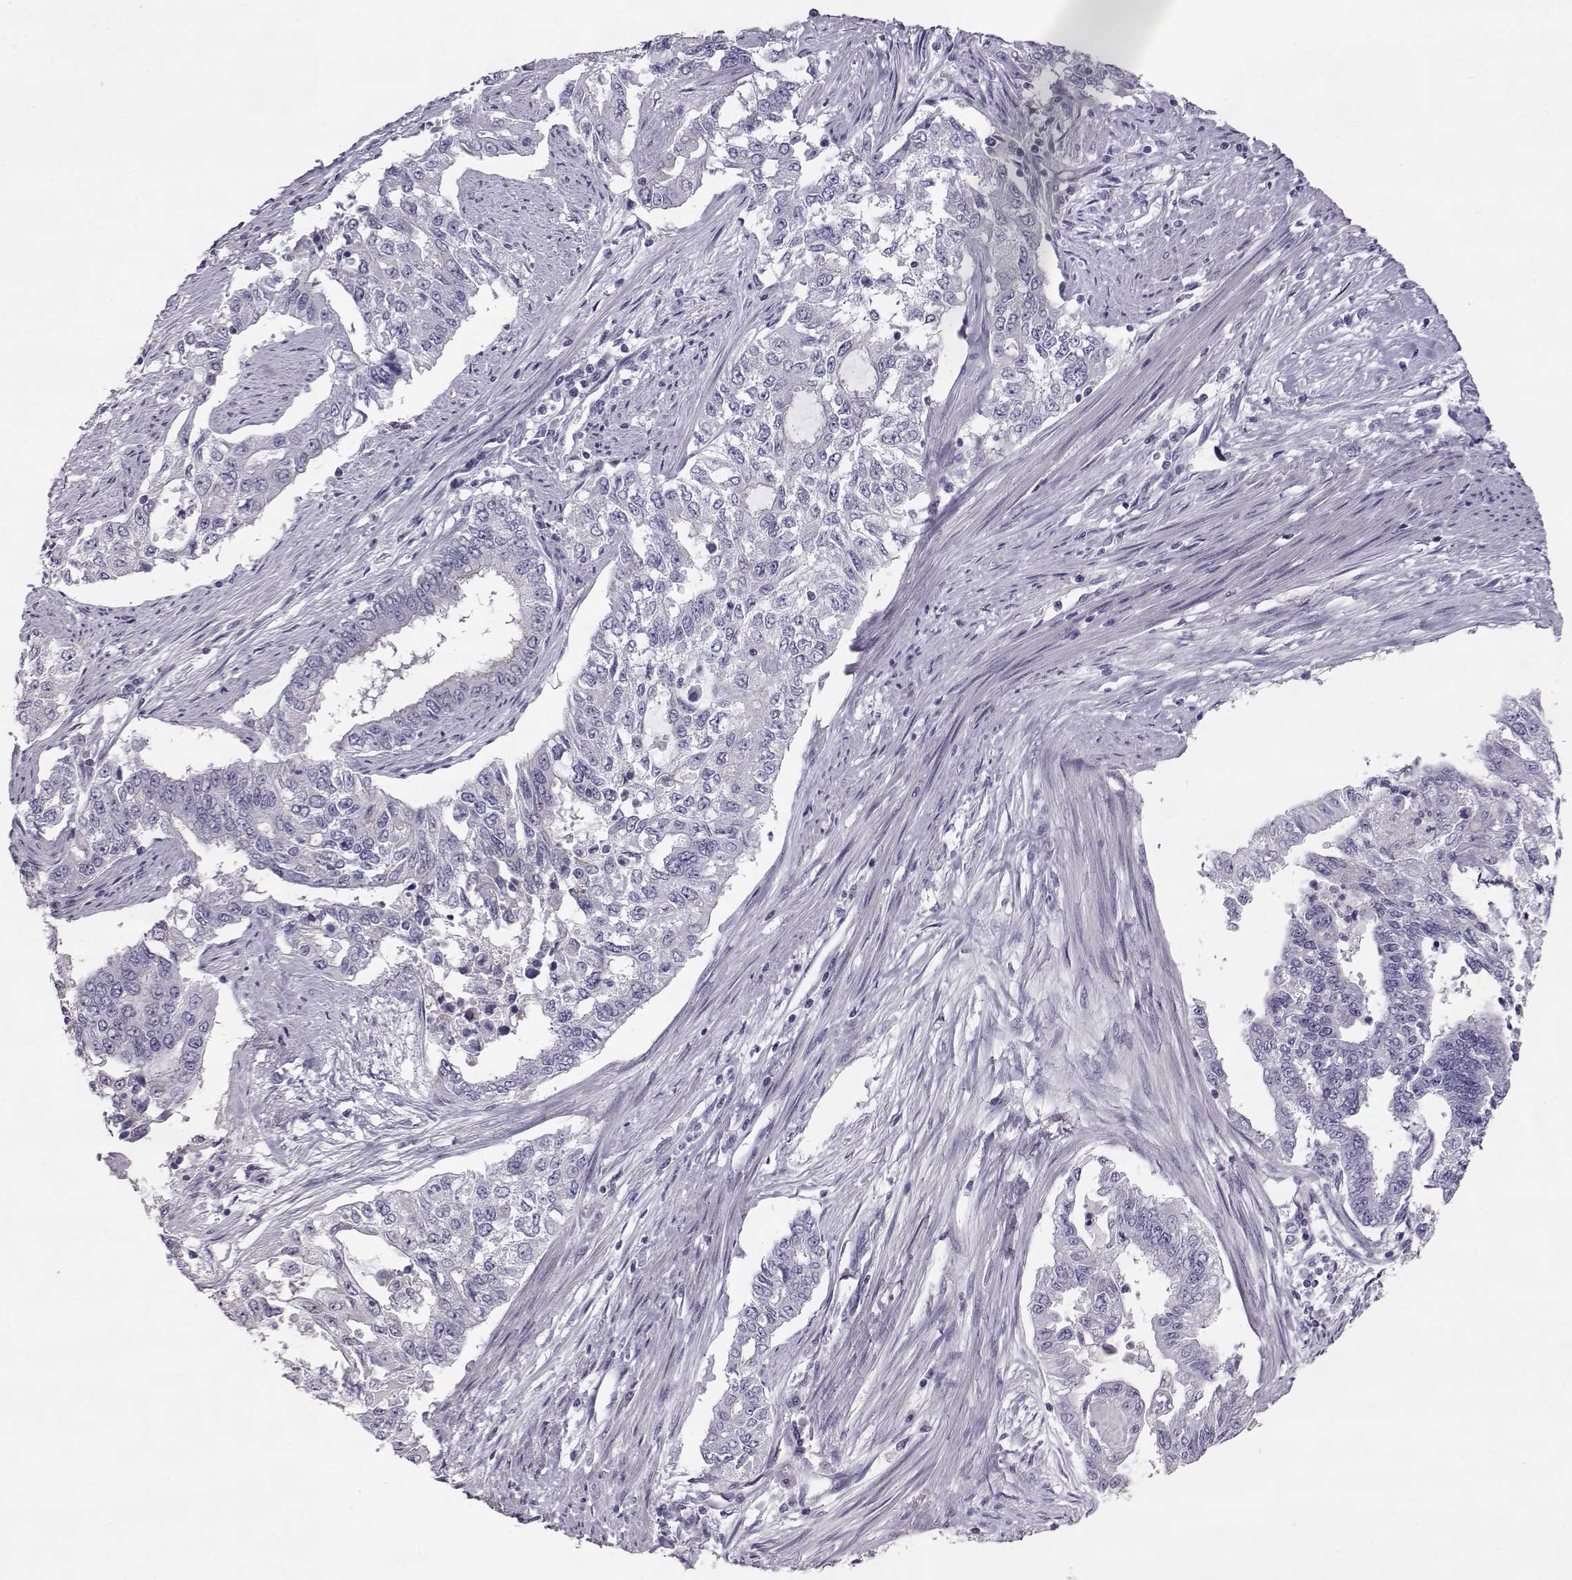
{"staining": {"intensity": "negative", "quantity": "none", "location": "none"}, "tissue": "endometrial cancer", "cell_type": "Tumor cells", "image_type": "cancer", "snomed": [{"axis": "morphology", "description": "Adenocarcinoma, NOS"}, {"axis": "topography", "description": "Uterus"}], "caption": "Endometrial cancer (adenocarcinoma) was stained to show a protein in brown. There is no significant expression in tumor cells.", "gene": "RD3", "patient": {"sex": "female", "age": 59}}